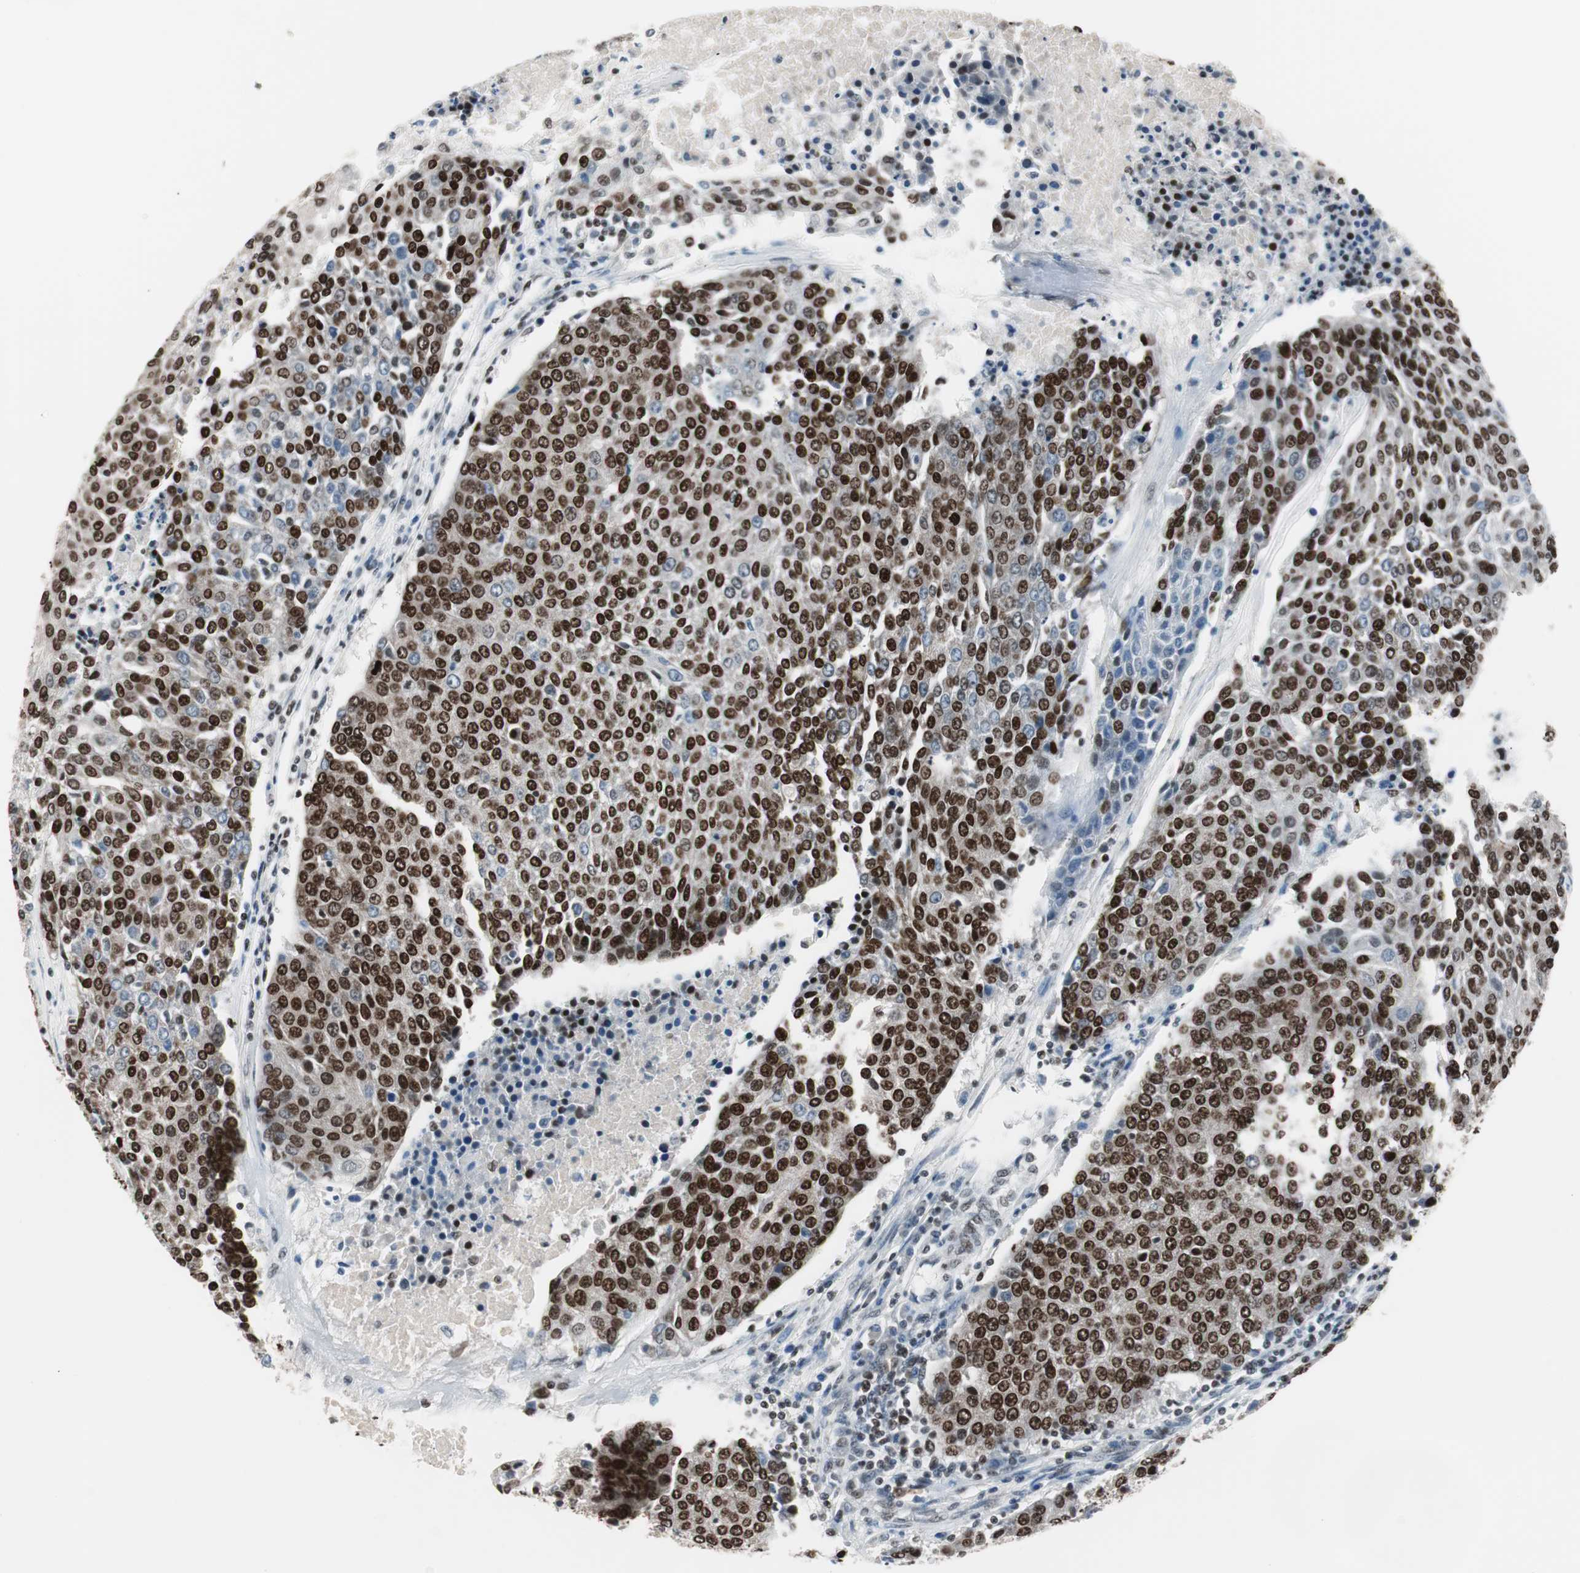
{"staining": {"intensity": "strong", "quantity": ">75%", "location": "nuclear"}, "tissue": "urothelial cancer", "cell_type": "Tumor cells", "image_type": "cancer", "snomed": [{"axis": "morphology", "description": "Urothelial carcinoma, High grade"}, {"axis": "topography", "description": "Urinary bladder"}], "caption": "Strong nuclear positivity is present in approximately >75% of tumor cells in urothelial cancer.", "gene": "XRCC1", "patient": {"sex": "female", "age": 85}}